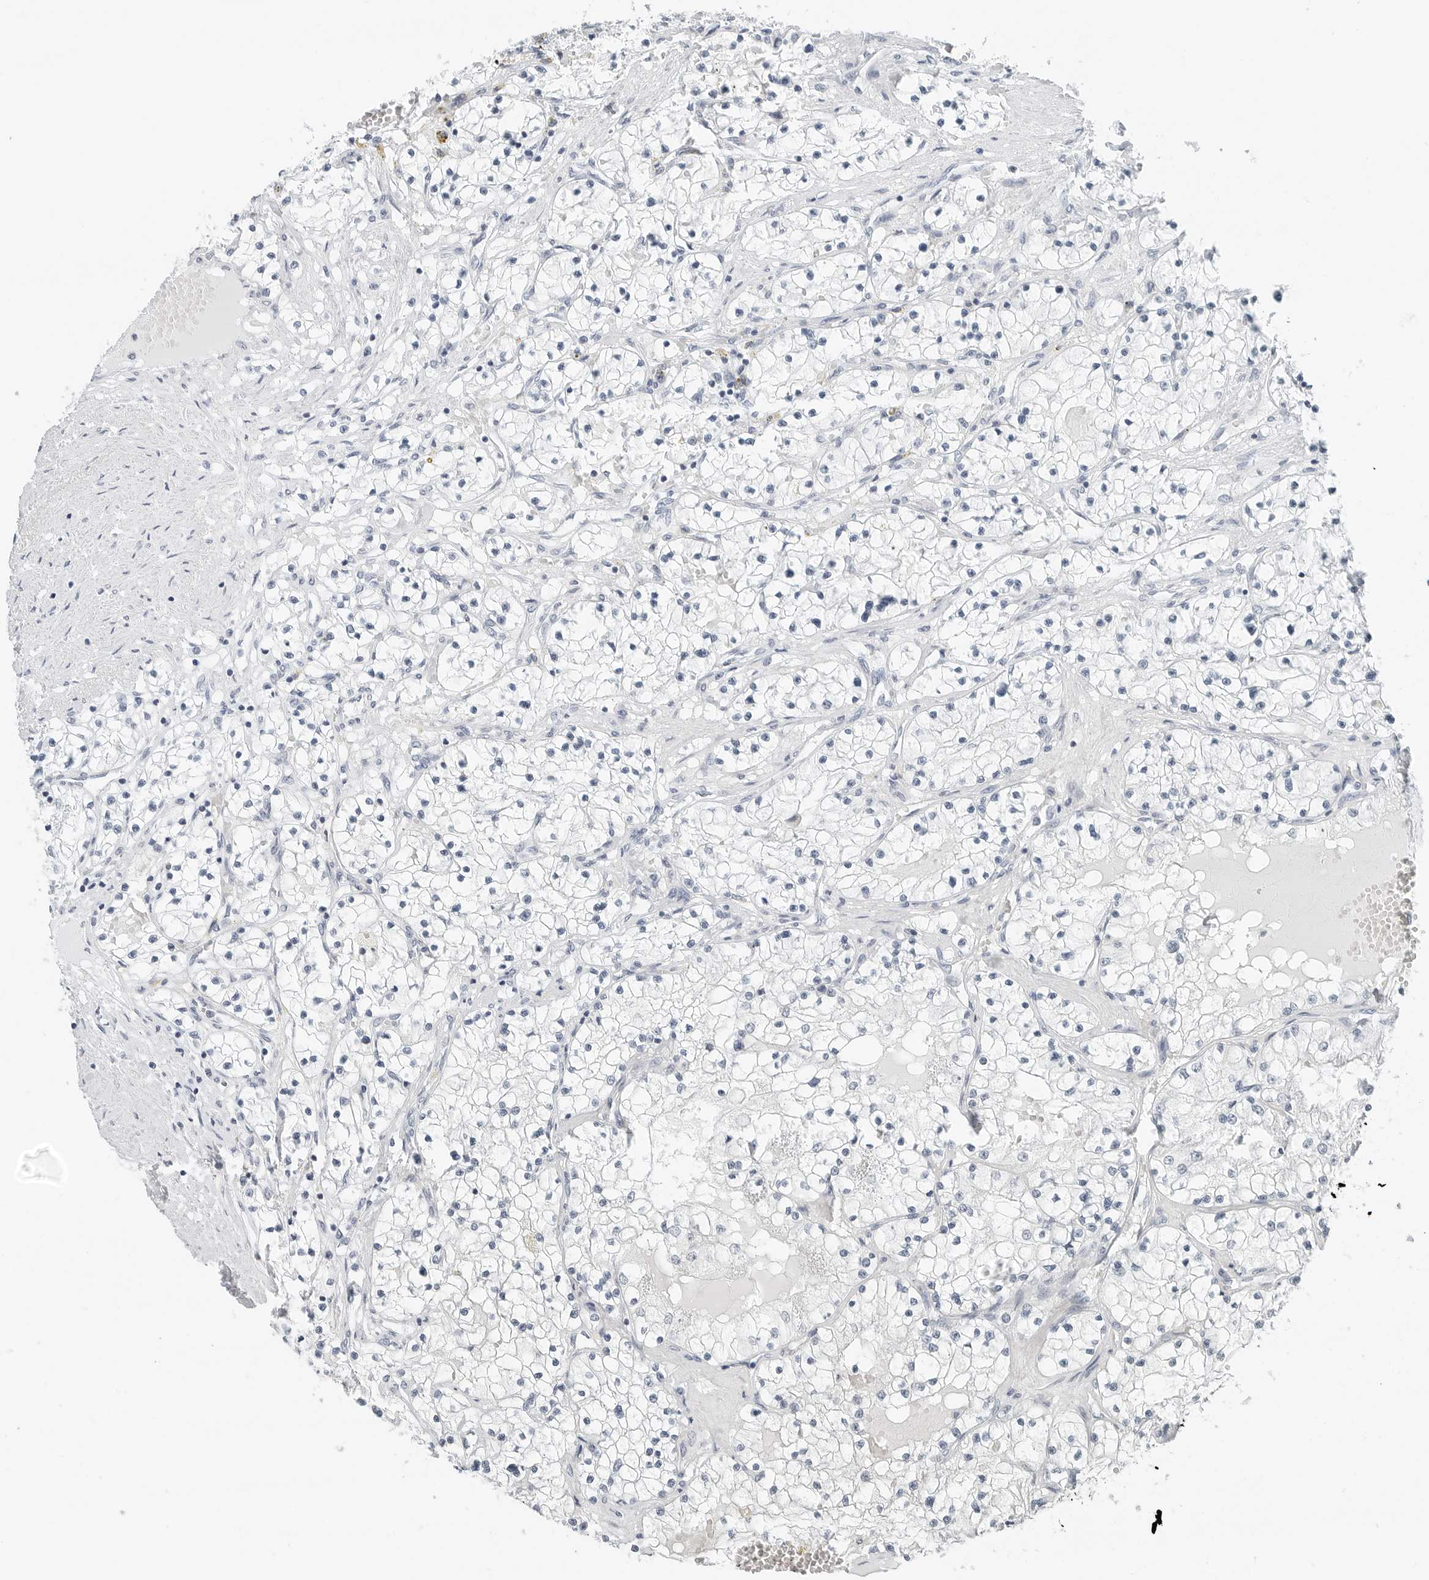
{"staining": {"intensity": "negative", "quantity": "none", "location": "none"}, "tissue": "renal cancer", "cell_type": "Tumor cells", "image_type": "cancer", "snomed": [{"axis": "morphology", "description": "Normal tissue, NOS"}, {"axis": "morphology", "description": "Adenocarcinoma, NOS"}, {"axis": "topography", "description": "Kidney"}], "caption": "Immunohistochemical staining of renal cancer (adenocarcinoma) displays no significant staining in tumor cells.", "gene": "NTMT2", "patient": {"sex": "male", "age": 68}}